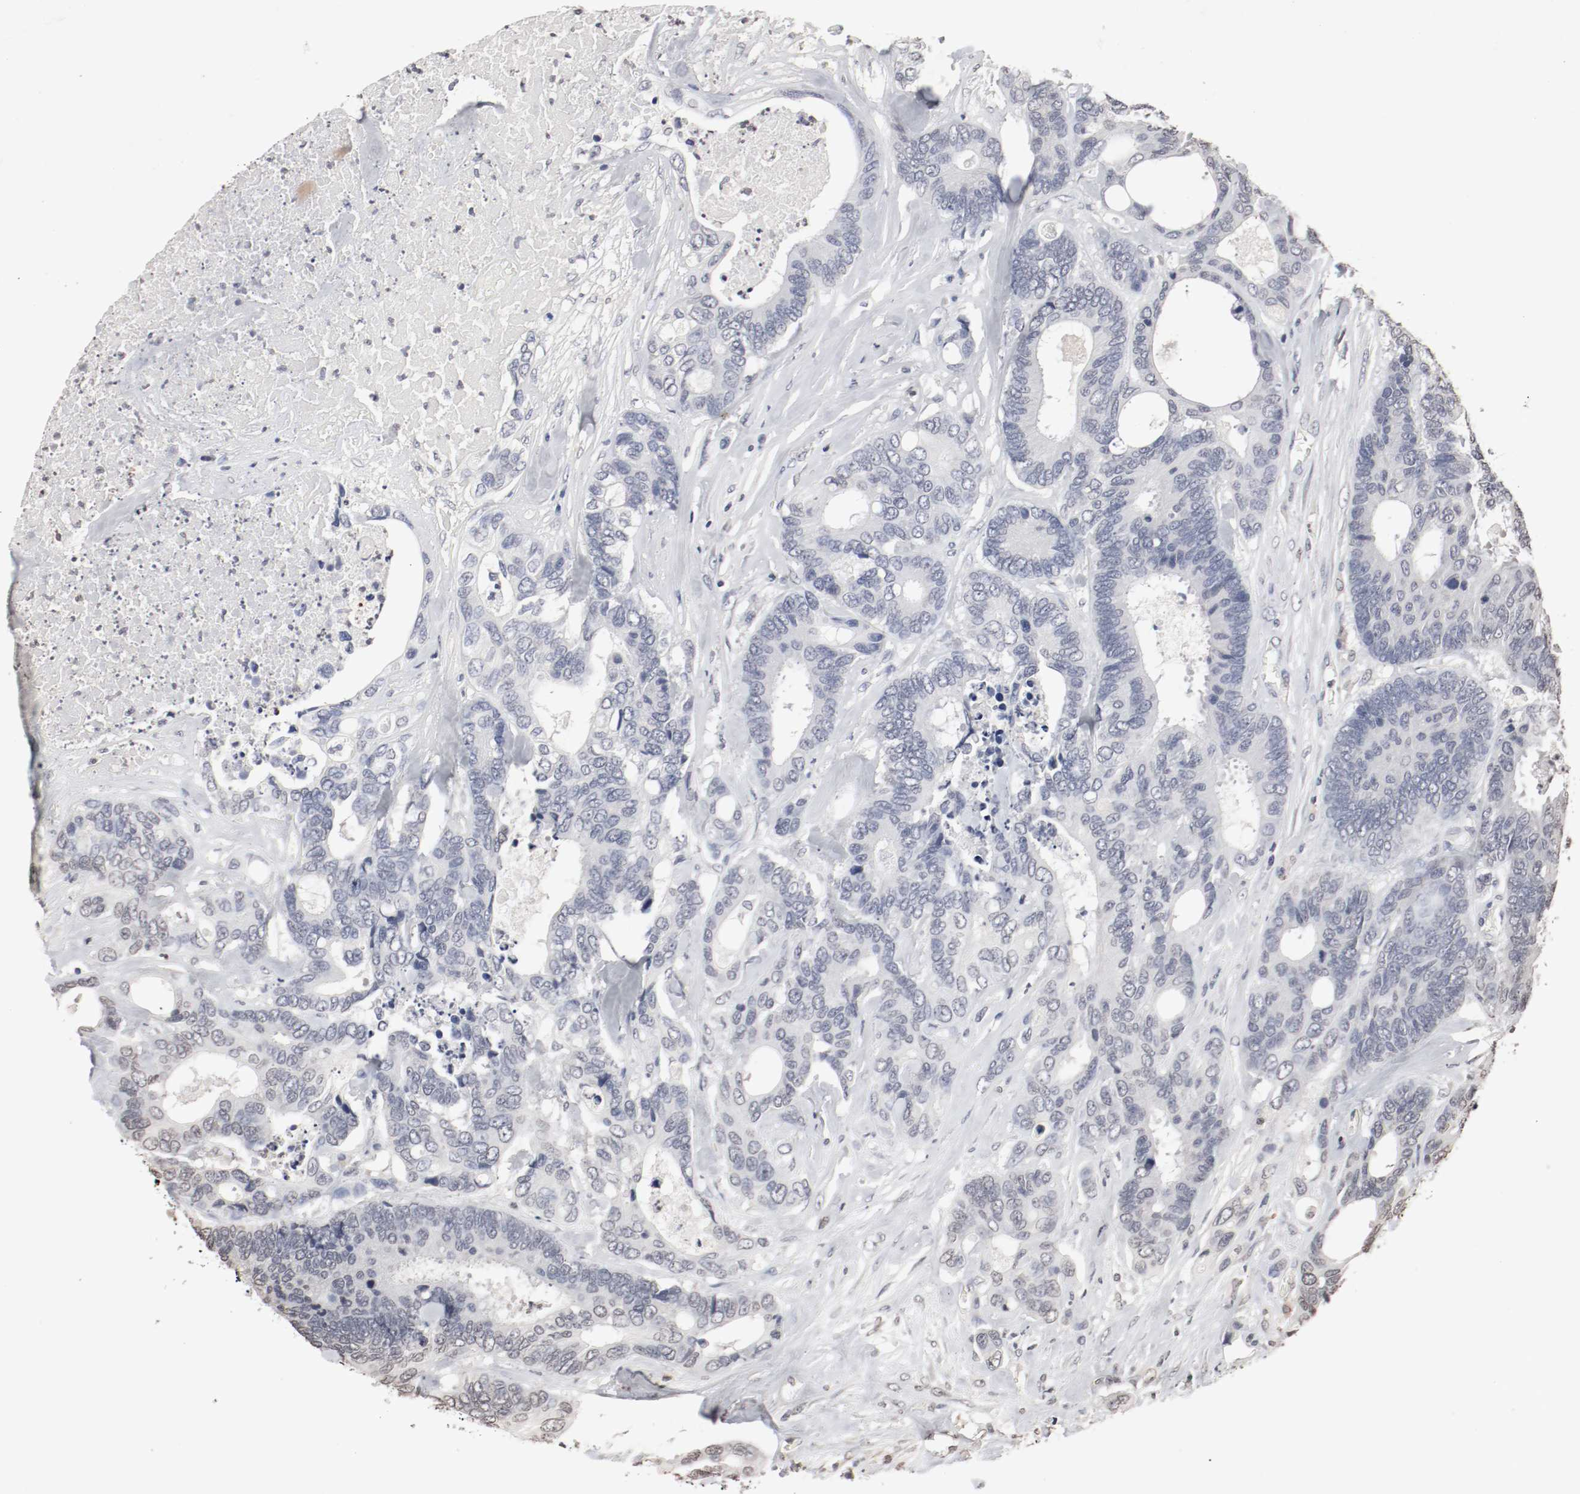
{"staining": {"intensity": "negative", "quantity": "none", "location": "none"}, "tissue": "colorectal cancer", "cell_type": "Tumor cells", "image_type": "cancer", "snomed": [{"axis": "morphology", "description": "Adenocarcinoma, NOS"}, {"axis": "topography", "description": "Rectum"}], "caption": "High power microscopy image of an immunohistochemistry (IHC) image of colorectal cancer, revealing no significant expression in tumor cells. (DAB immunohistochemistry (IHC) with hematoxylin counter stain).", "gene": "WASL", "patient": {"sex": "male", "age": 55}}